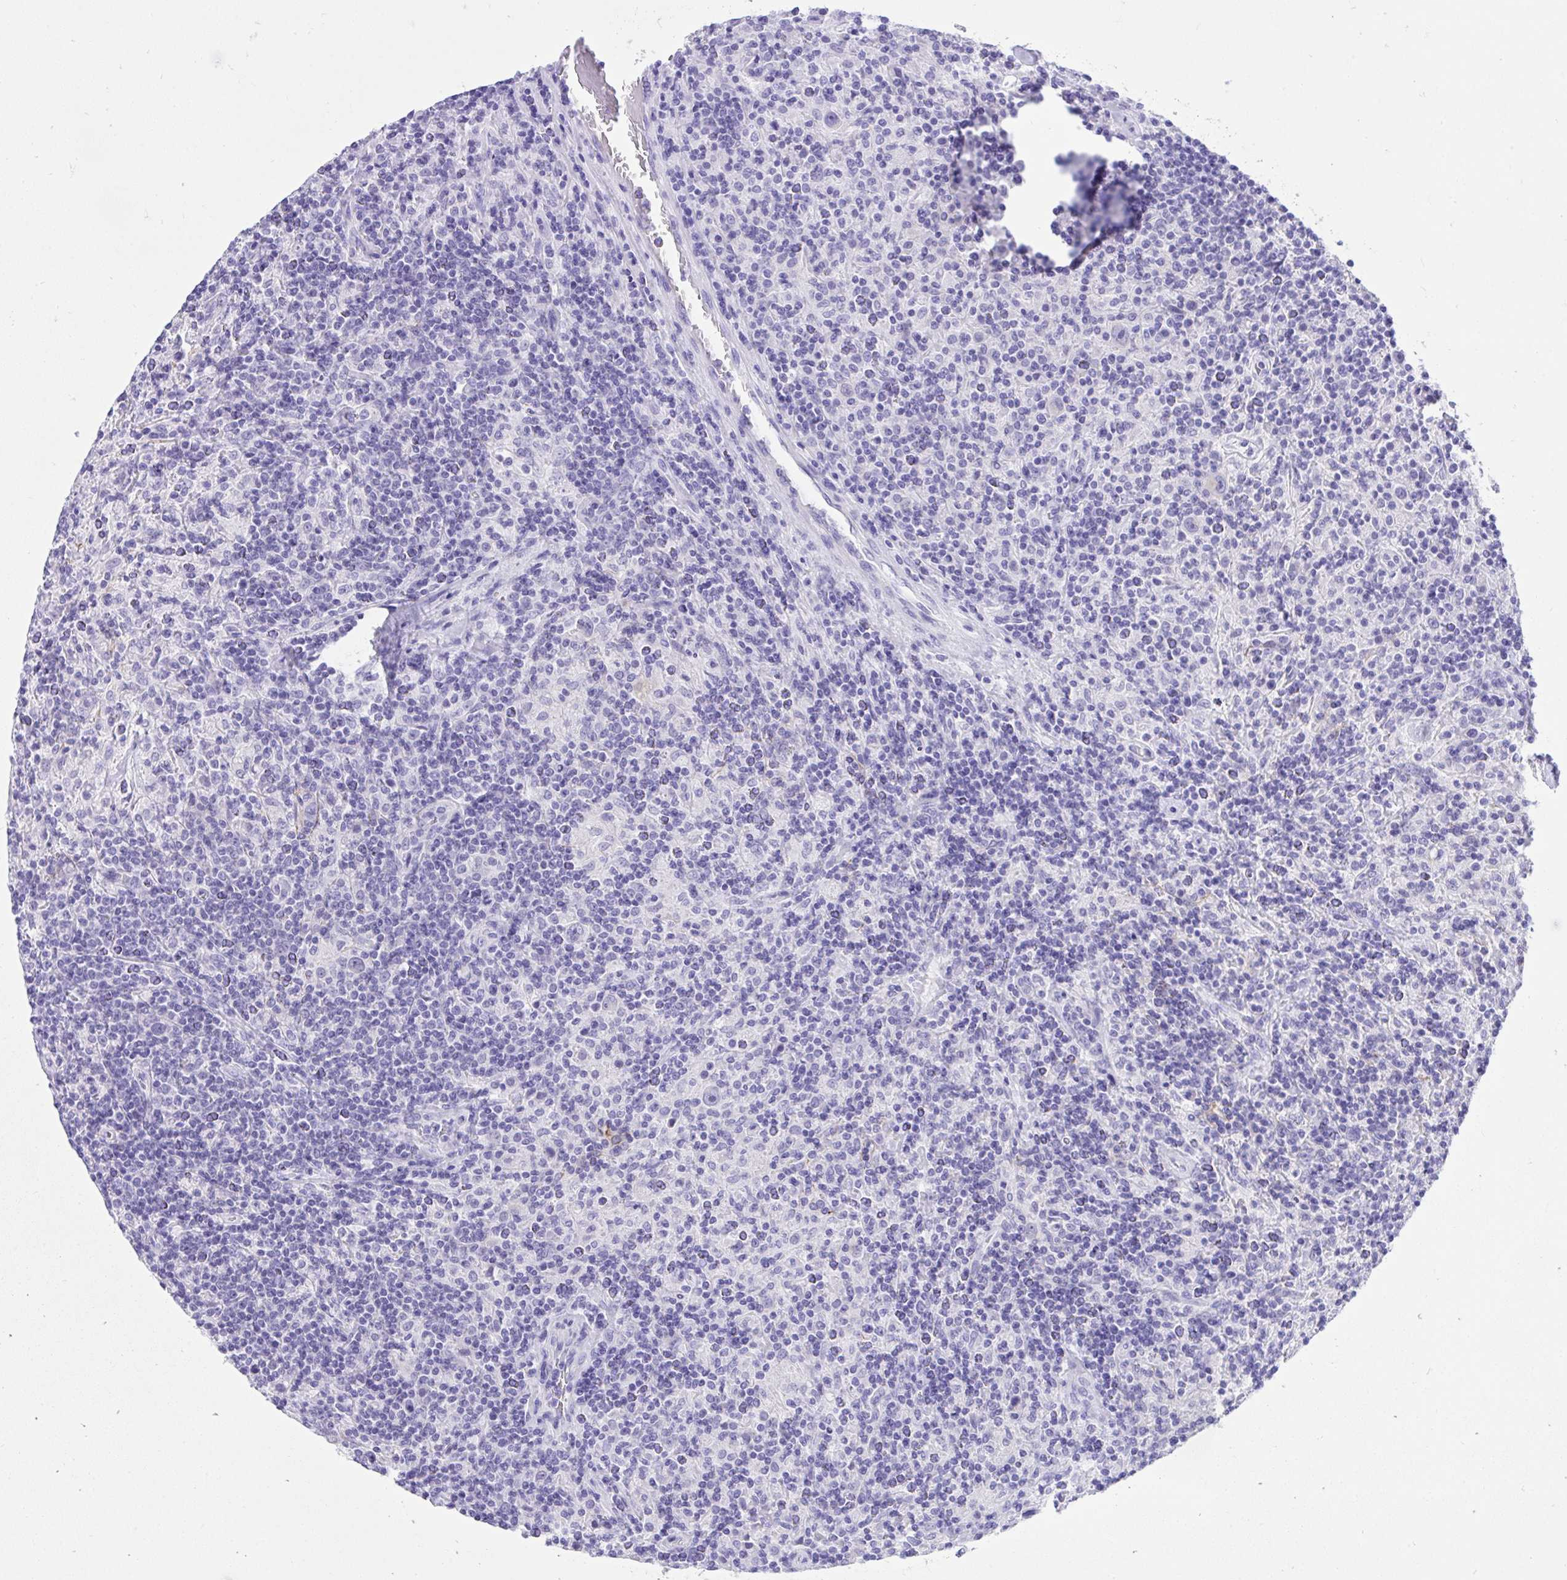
{"staining": {"intensity": "negative", "quantity": "none", "location": "none"}, "tissue": "lymphoma", "cell_type": "Tumor cells", "image_type": "cancer", "snomed": [{"axis": "morphology", "description": "Hodgkin's disease, NOS"}, {"axis": "topography", "description": "Lymph node"}], "caption": "The immunohistochemistry (IHC) micrograph has no significant positivity in tumor cells of Hodgkin's disease tissue.", "gene": "KCNN4", "patient": {"sex": "male", "age": 70}}